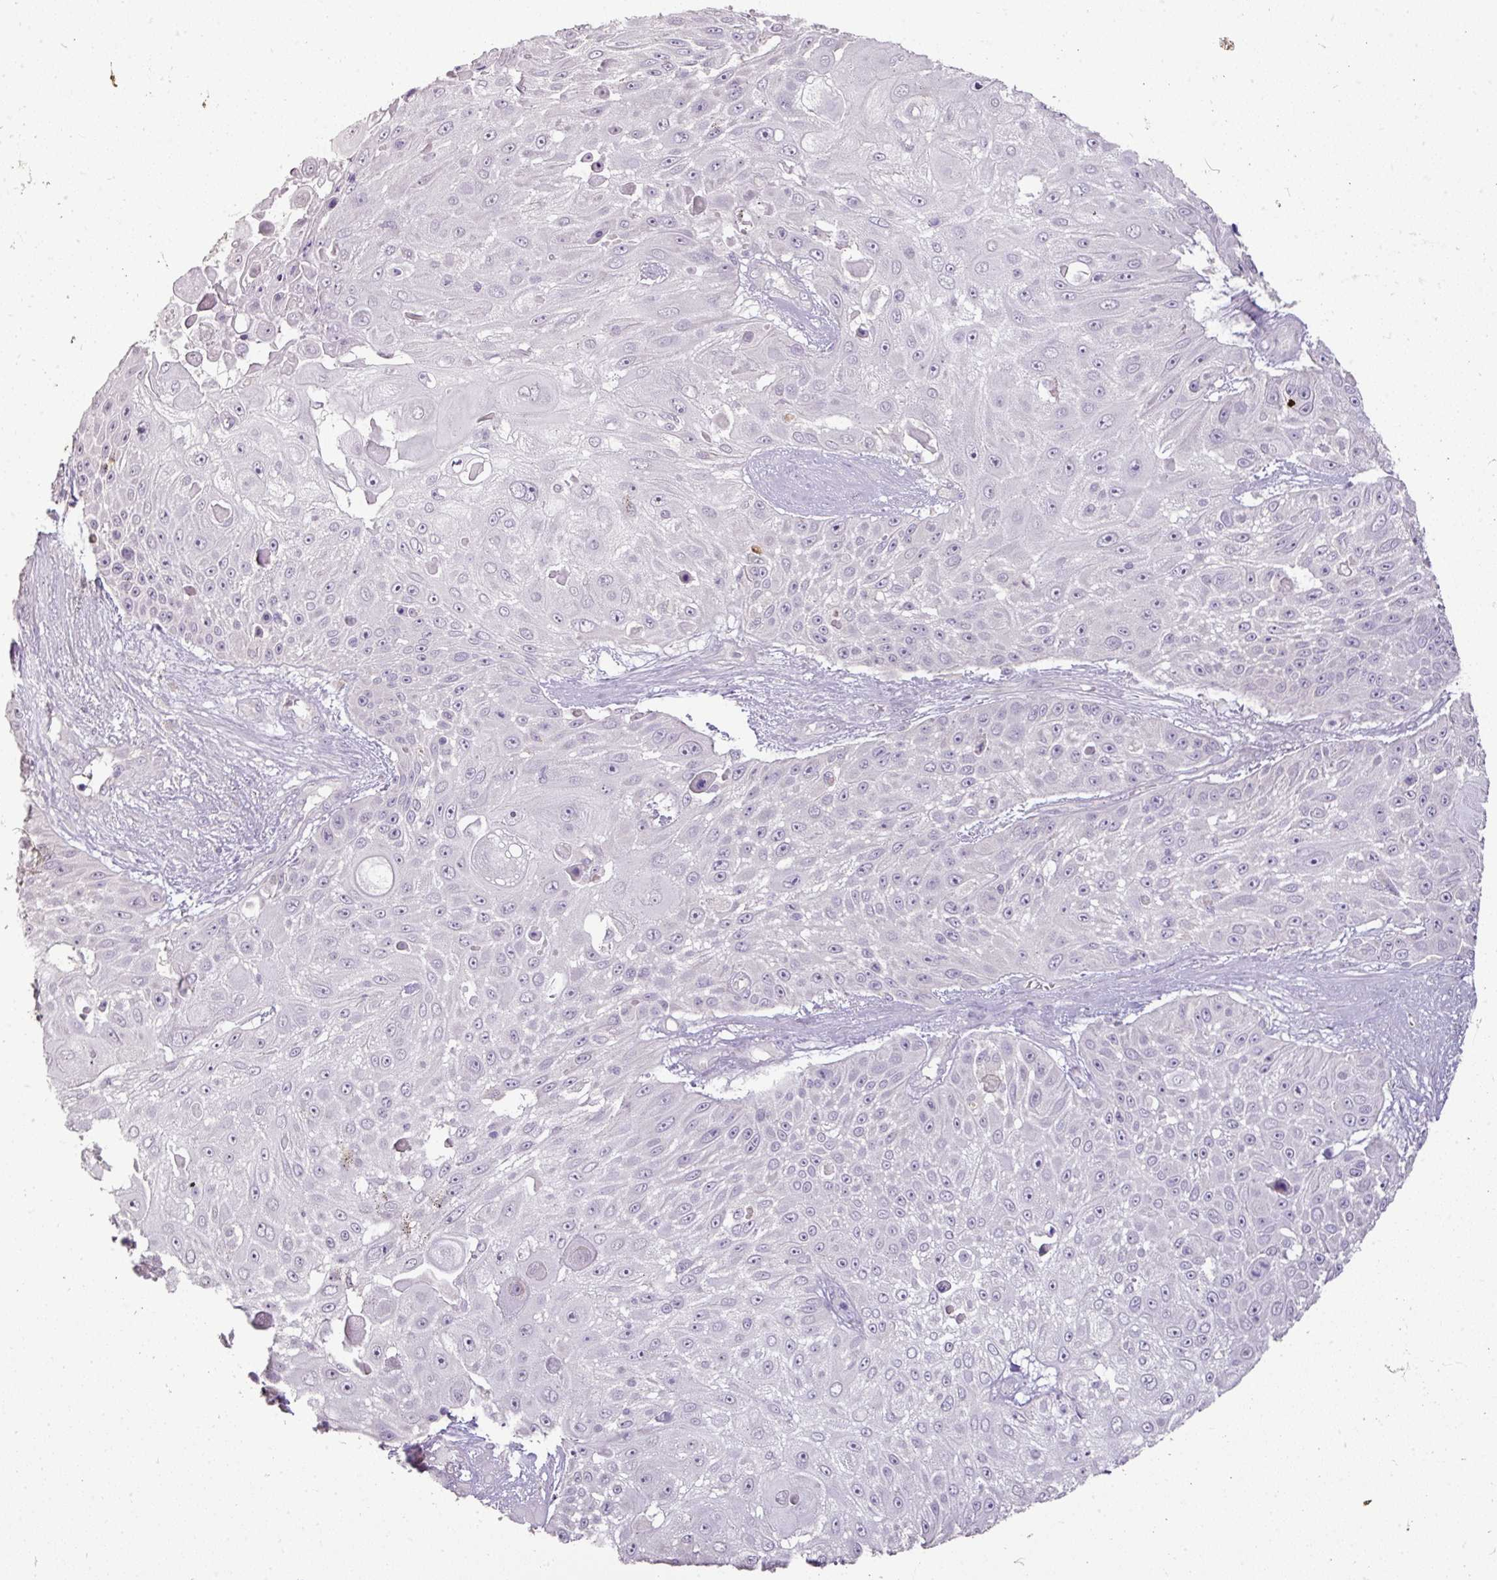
{"staining": {"intensity": "negative", "quantity": "none", "location": "none"}, "tissue": "skin cancer", "cell_type": "Tumor cells", "image_type": "cancer", "snomed": [{"axis": "morphology", "description": "Squamous cell carcinoma, NOS"}, {"axis": "topography", "description": "Skin"}], "caption": "Tumor cells are negative for brown protein staining in squamous cell carcinoma (skin).", "gene": "BRINP2", "patient": {"sex": "female", "age": 86}}